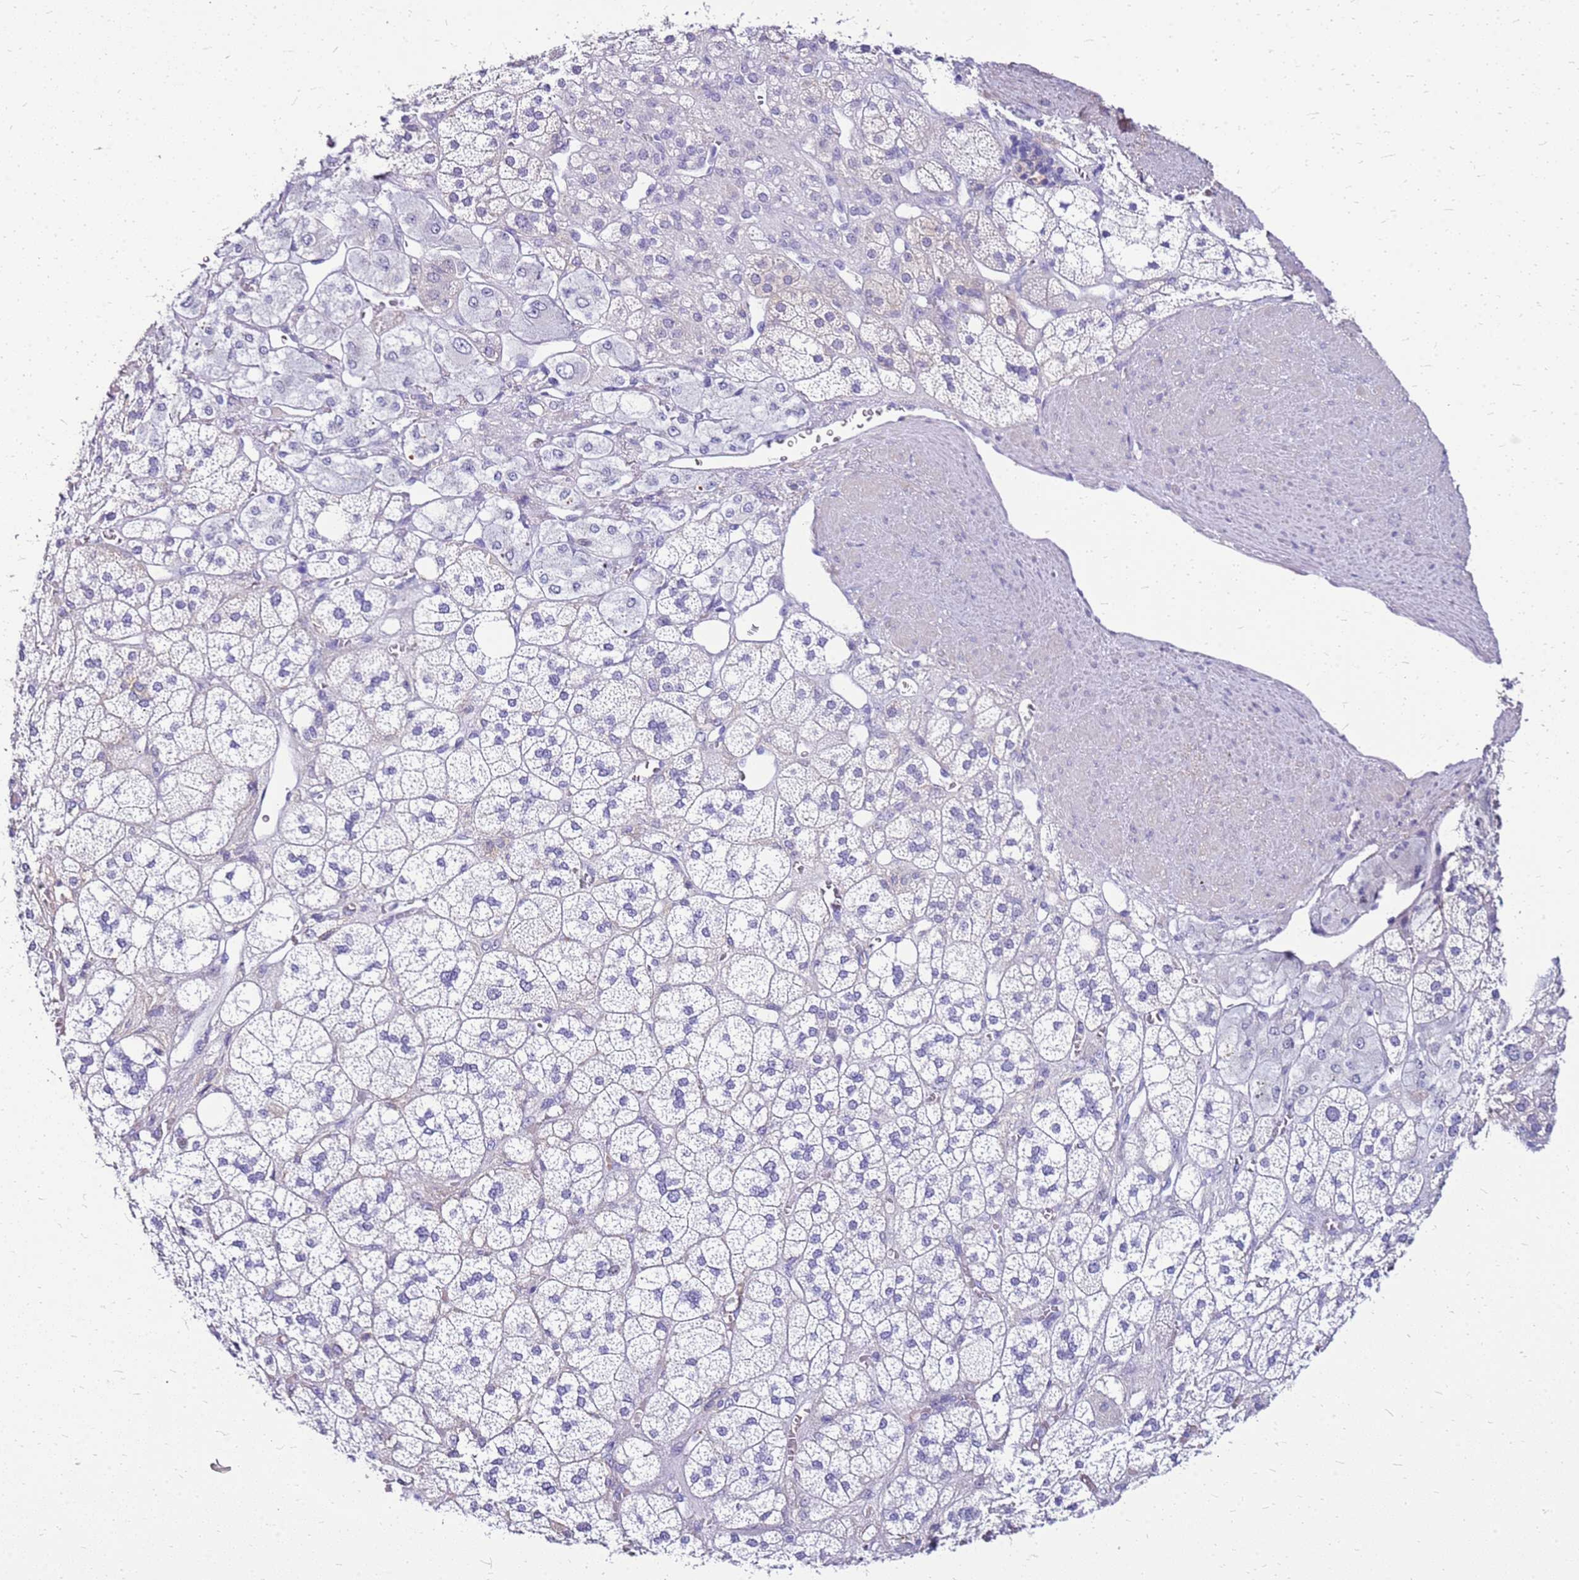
{"staining": {"intensity": "negative", "quantity": "none", "location": "none"}, "tissue": "adrenal gland", "cell_type": "Glandular cells", "image_type": "normal", "snomed": [{"axis": "morphology", "description": "Normal tissue, NOS"}, {"axis": "topography", "description": "Adrenal gland"}], "caption": "Immunohistochemistry of unremarkable human adrenal gland reveals no staining in glandular cells.", "gene": "DCDC2B", "patient": {"sex": "male", "age": 61}}